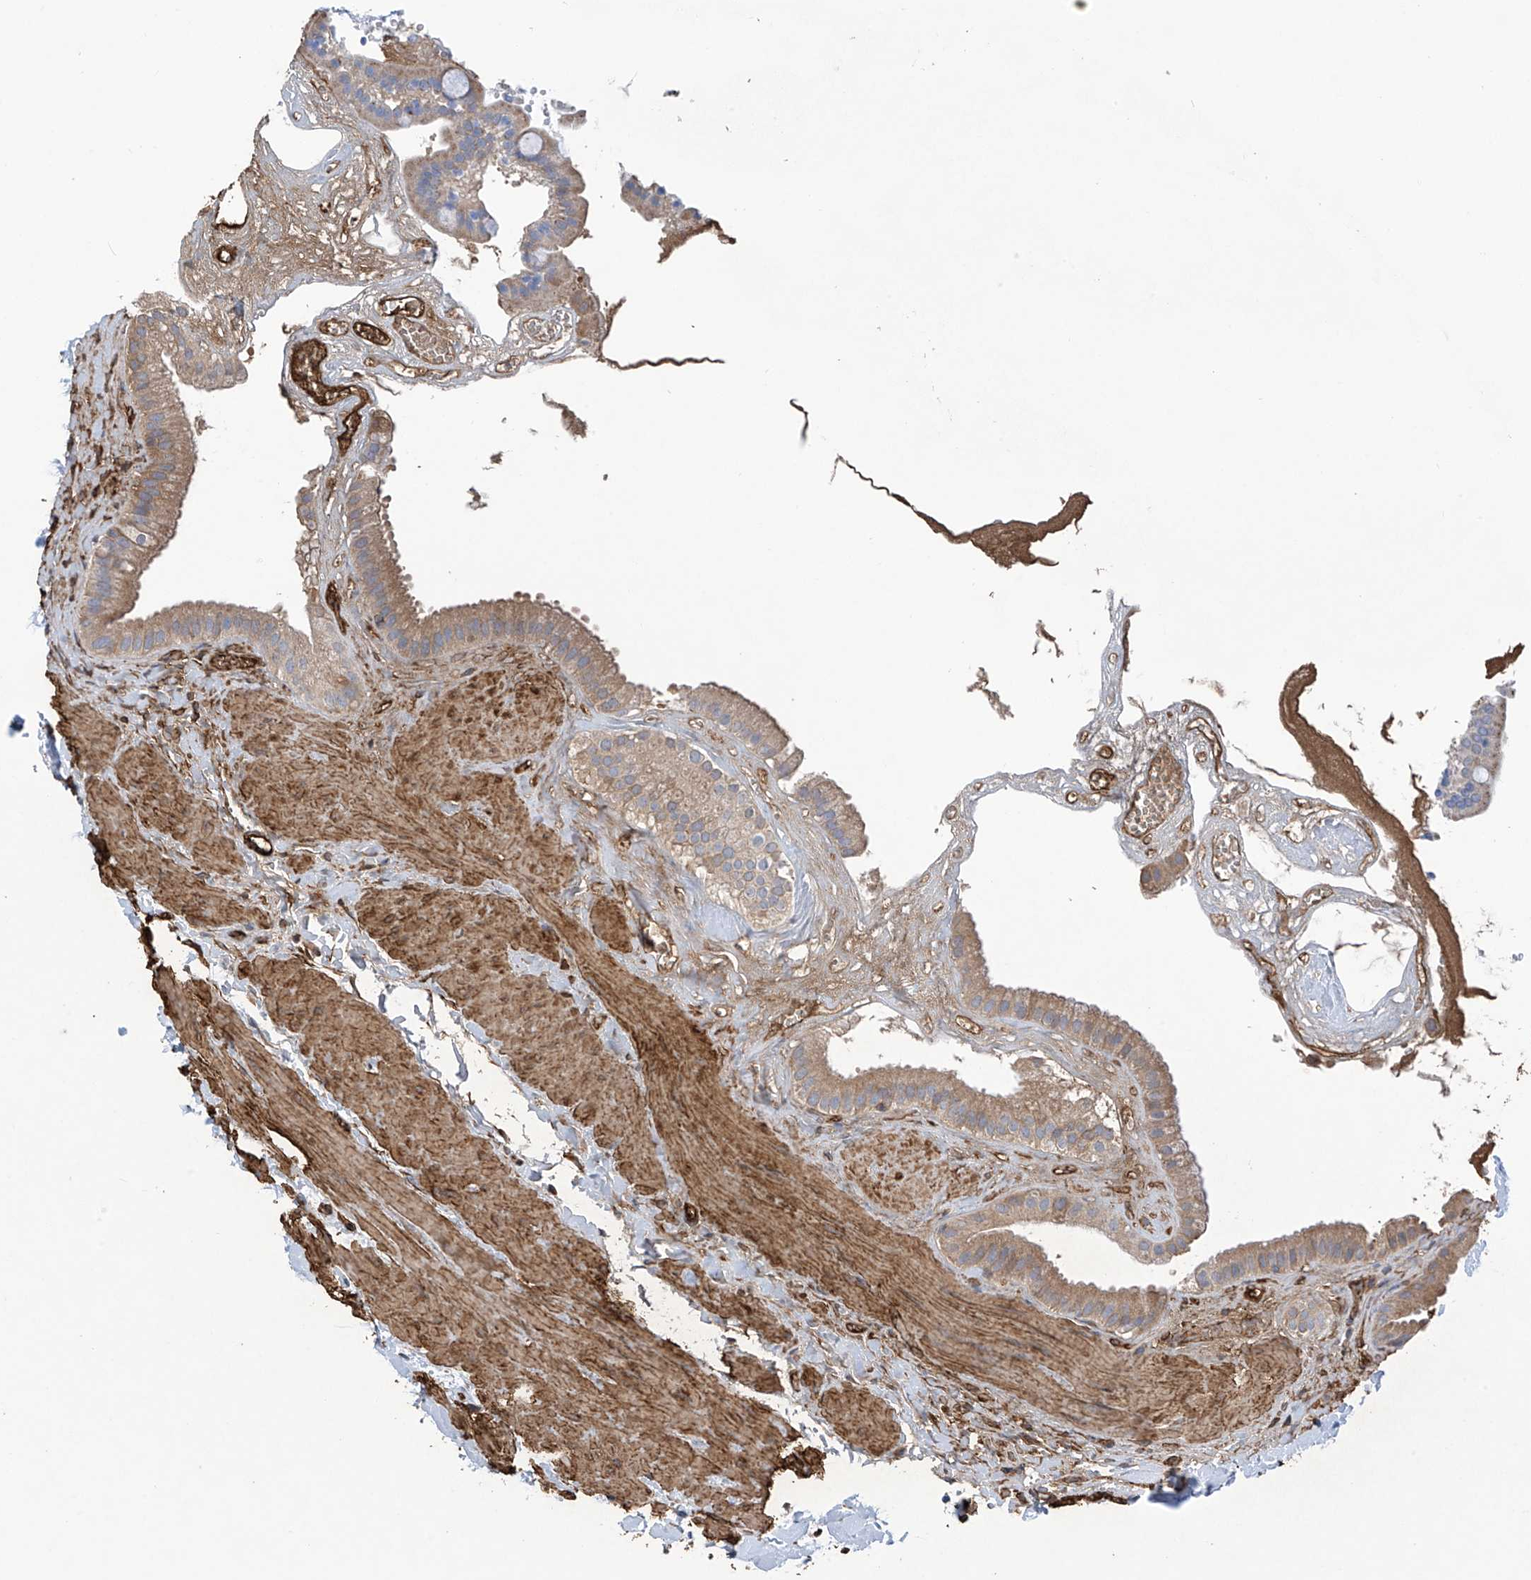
{"staining": {"intensity": "moderate", "quantity": "25%-75%", "location": "cytoplasmic/membranous"}, "tissue": "gallbladder", "cell_type": "Glandular cells", "image_type": "normal", "snomed": [{"axis": "morphology", "description": "Normal tissue, NOS"}, {"axis": "topography", "description": "Gallbladder"}], "caption": "Immunohistochemistry (IHC) photomicrograph of unremarkable gallbladder: human gallbladder stained using IHC demonstrates medium levels of moderate protein expression localized specifically in the cytoplasmic/membranous of glandular cells, appearing as a cytoplasmic/membranous brown color.", "gene": "UBTD1", "patient": {"sex": "male", "age": 55}}